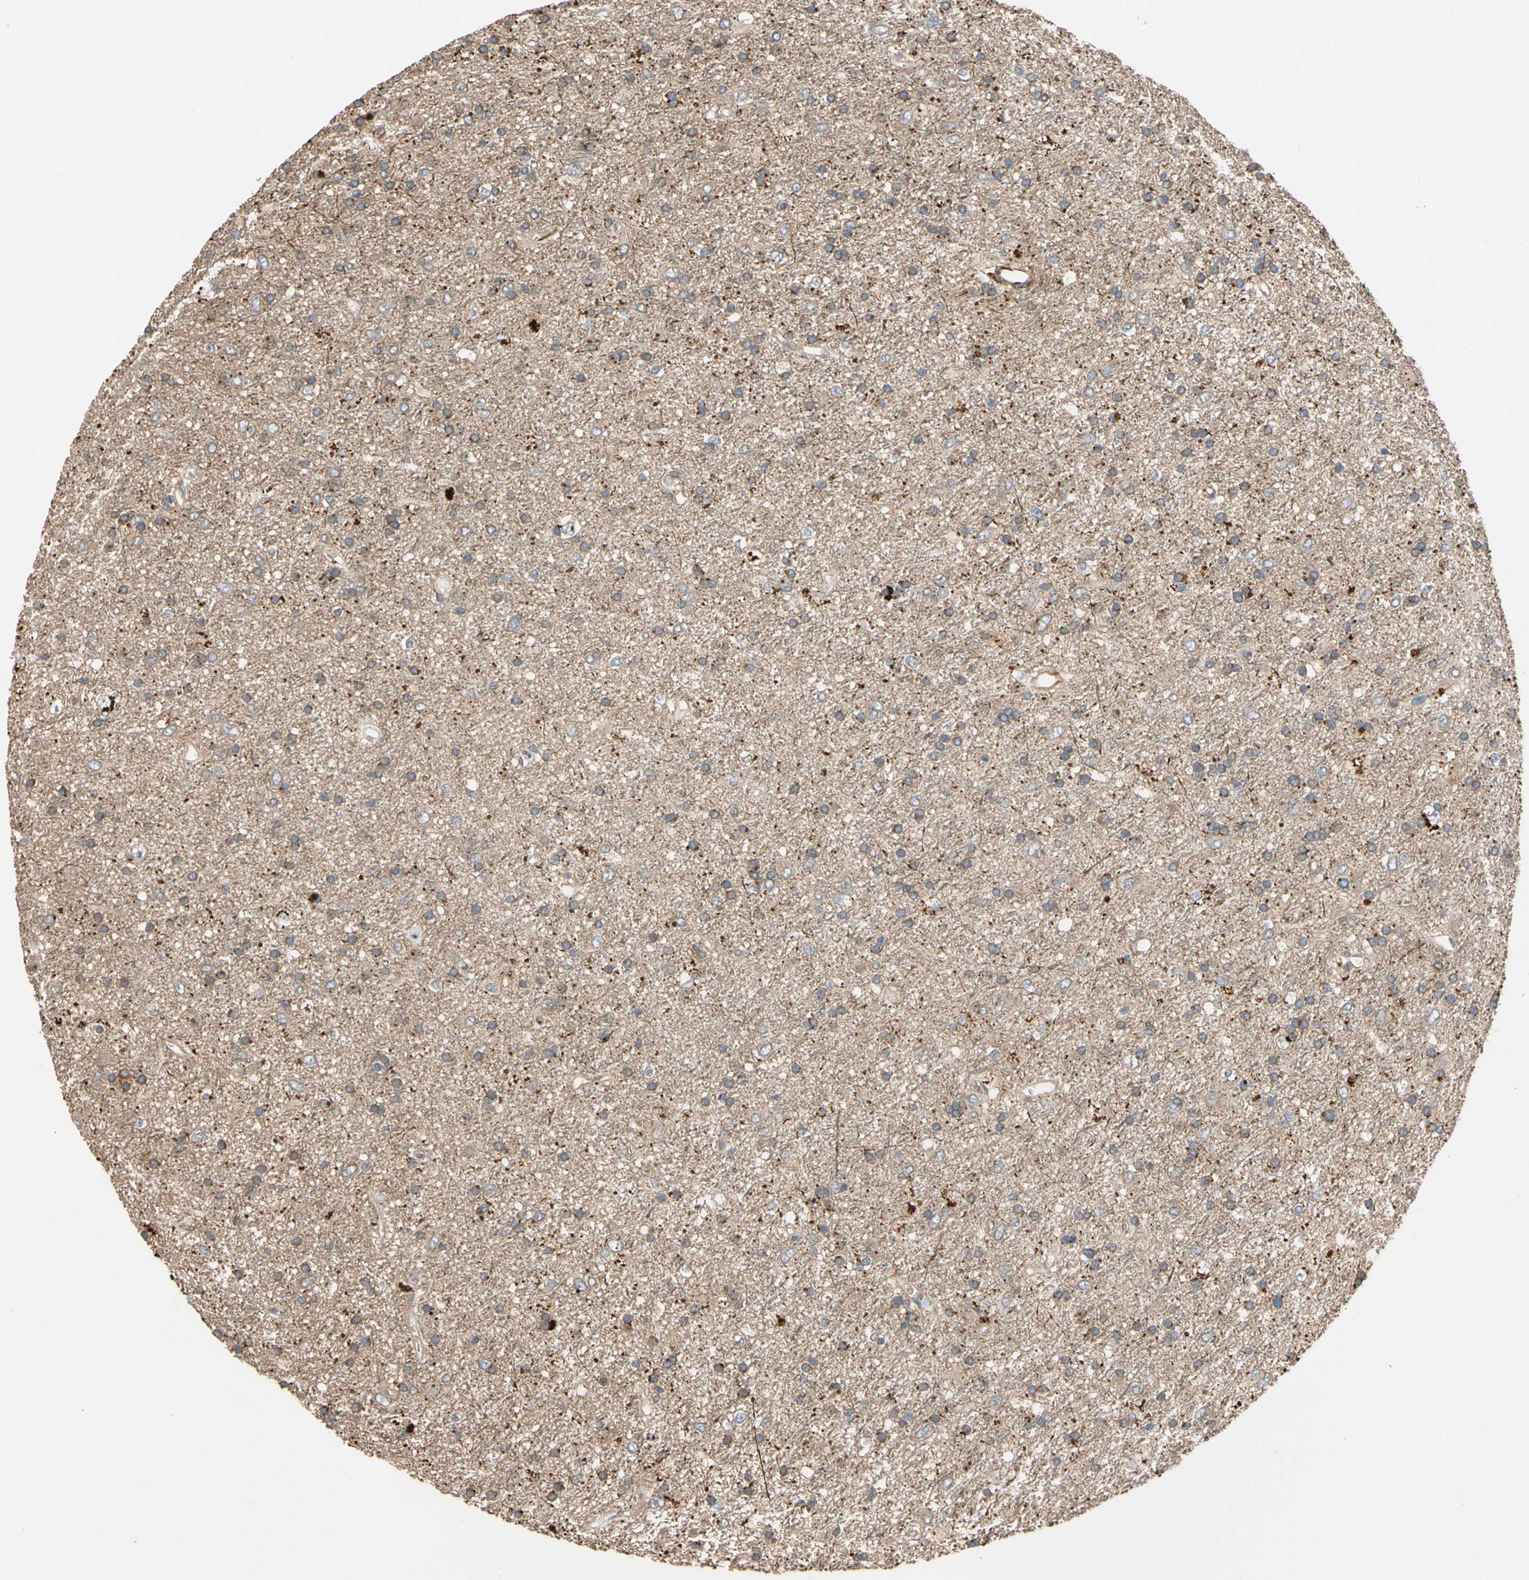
{"staining": {"intensity": "moderate", "quantity": "25%-75%", "location": "cytoplasmic/membranous"}, "tissue": "glioma", "cell_type": "Tumor cells", "image_type": "cancer", "snomed": [{"axis": "morphology", "description": "Glioma, malignant, Low grade"}, {"axis": "topography", "description": "Brain"}], "caption": "An image of glioma stained for a protein displays moderate cytoplasmic/membranous brown staining in tumor cells.", "gene": "FGD6", "patient": {"sex": "male", "age": 77}}